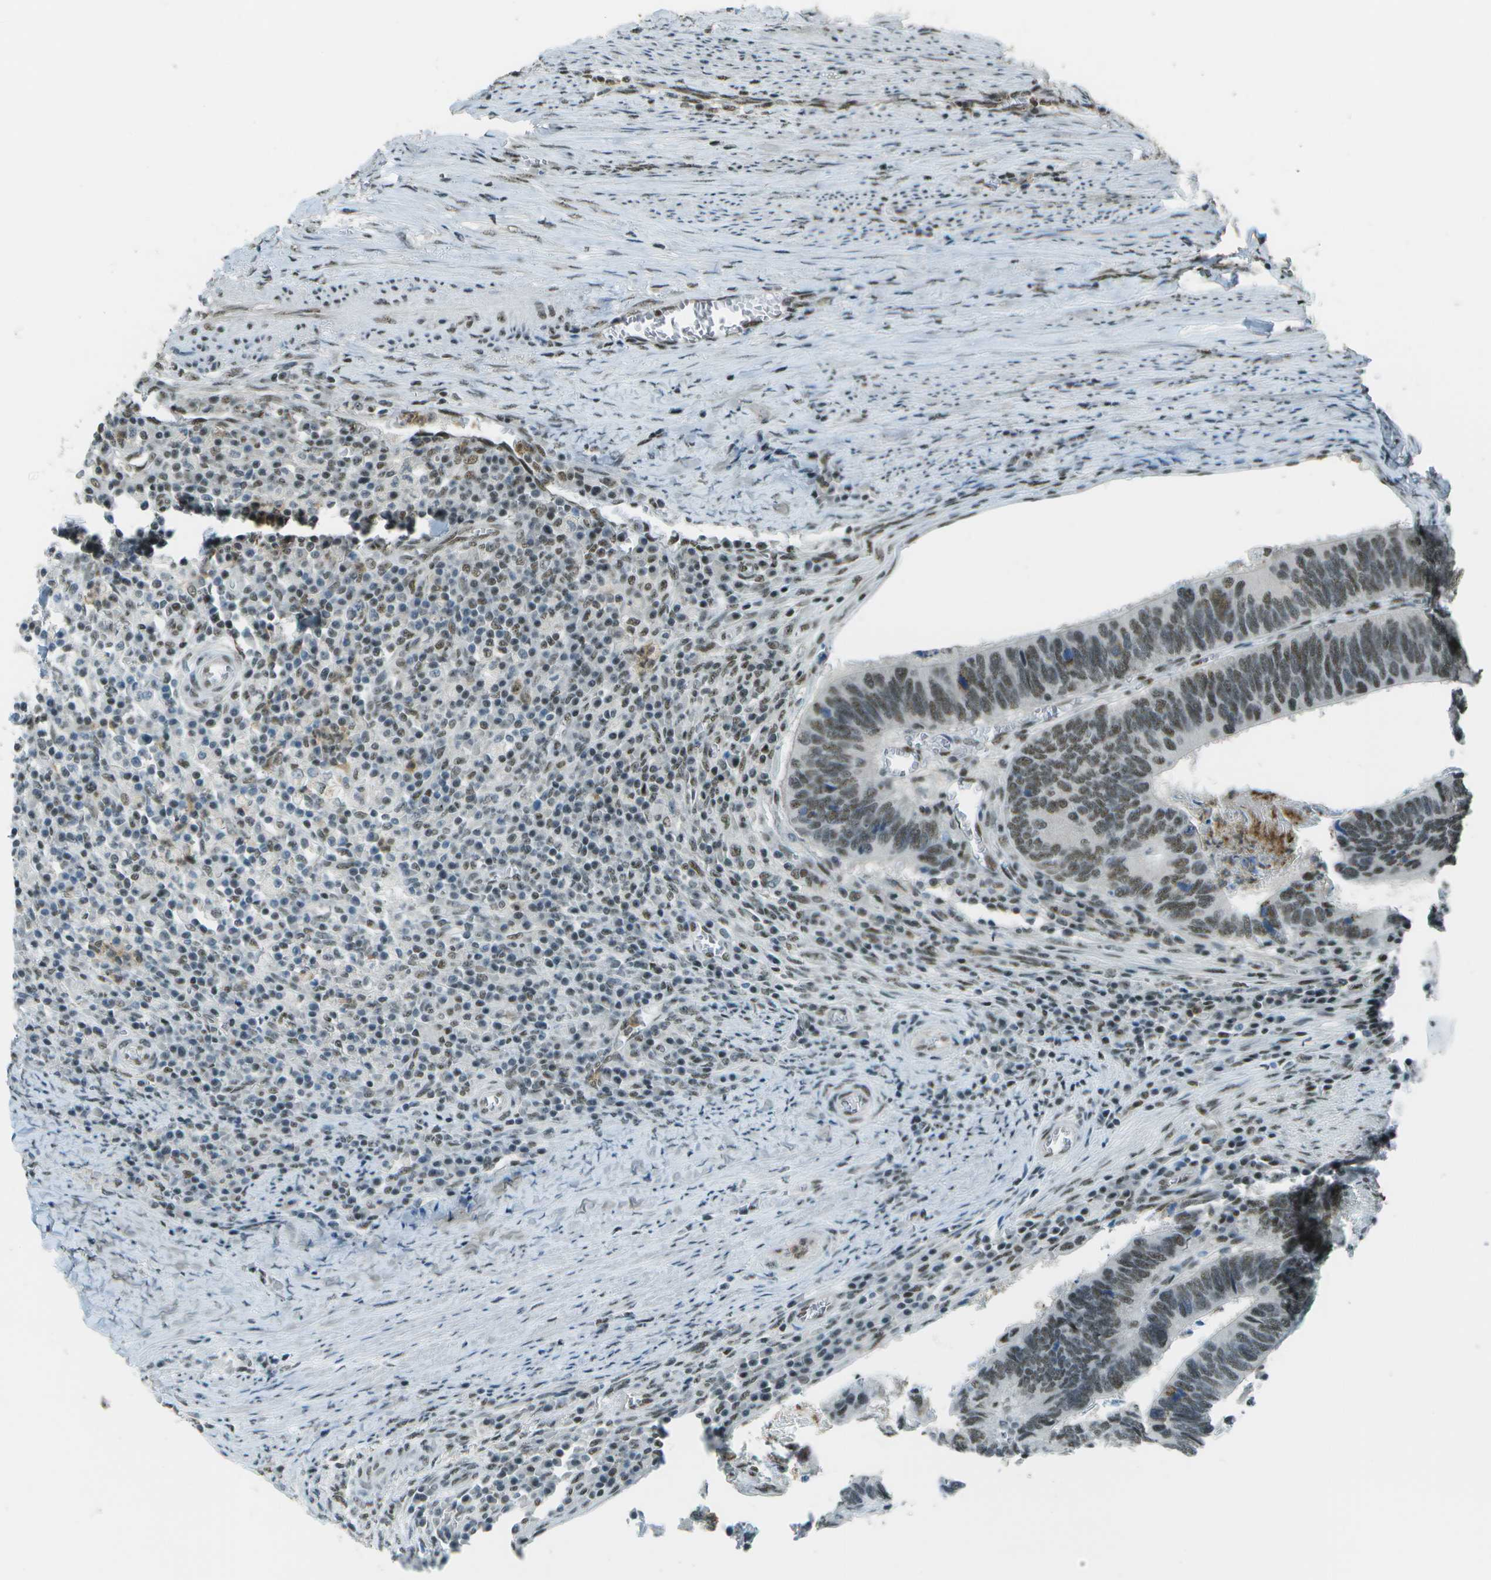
{"staining": {"intensity": "weak", "quantity": "<25%", "location": "nuclear"}, "tissue": "colorectal cancer", "cell_type": "Tumor cells", "image_type": "cancer", "snomed": [{"axis": "morphology", "description": "Adenocarcinoma, NOS"}, {"axis": "topography", "description": "Colon"}], "caption": "Tumor cells show no significant protein positivity in colorectal adenocarcinoma. (DAB (3,3'-diaminobenzidine) IHC, high magnification).", "gene": "DEPDC1", "patient": {"sex": "male", "age": 72}}